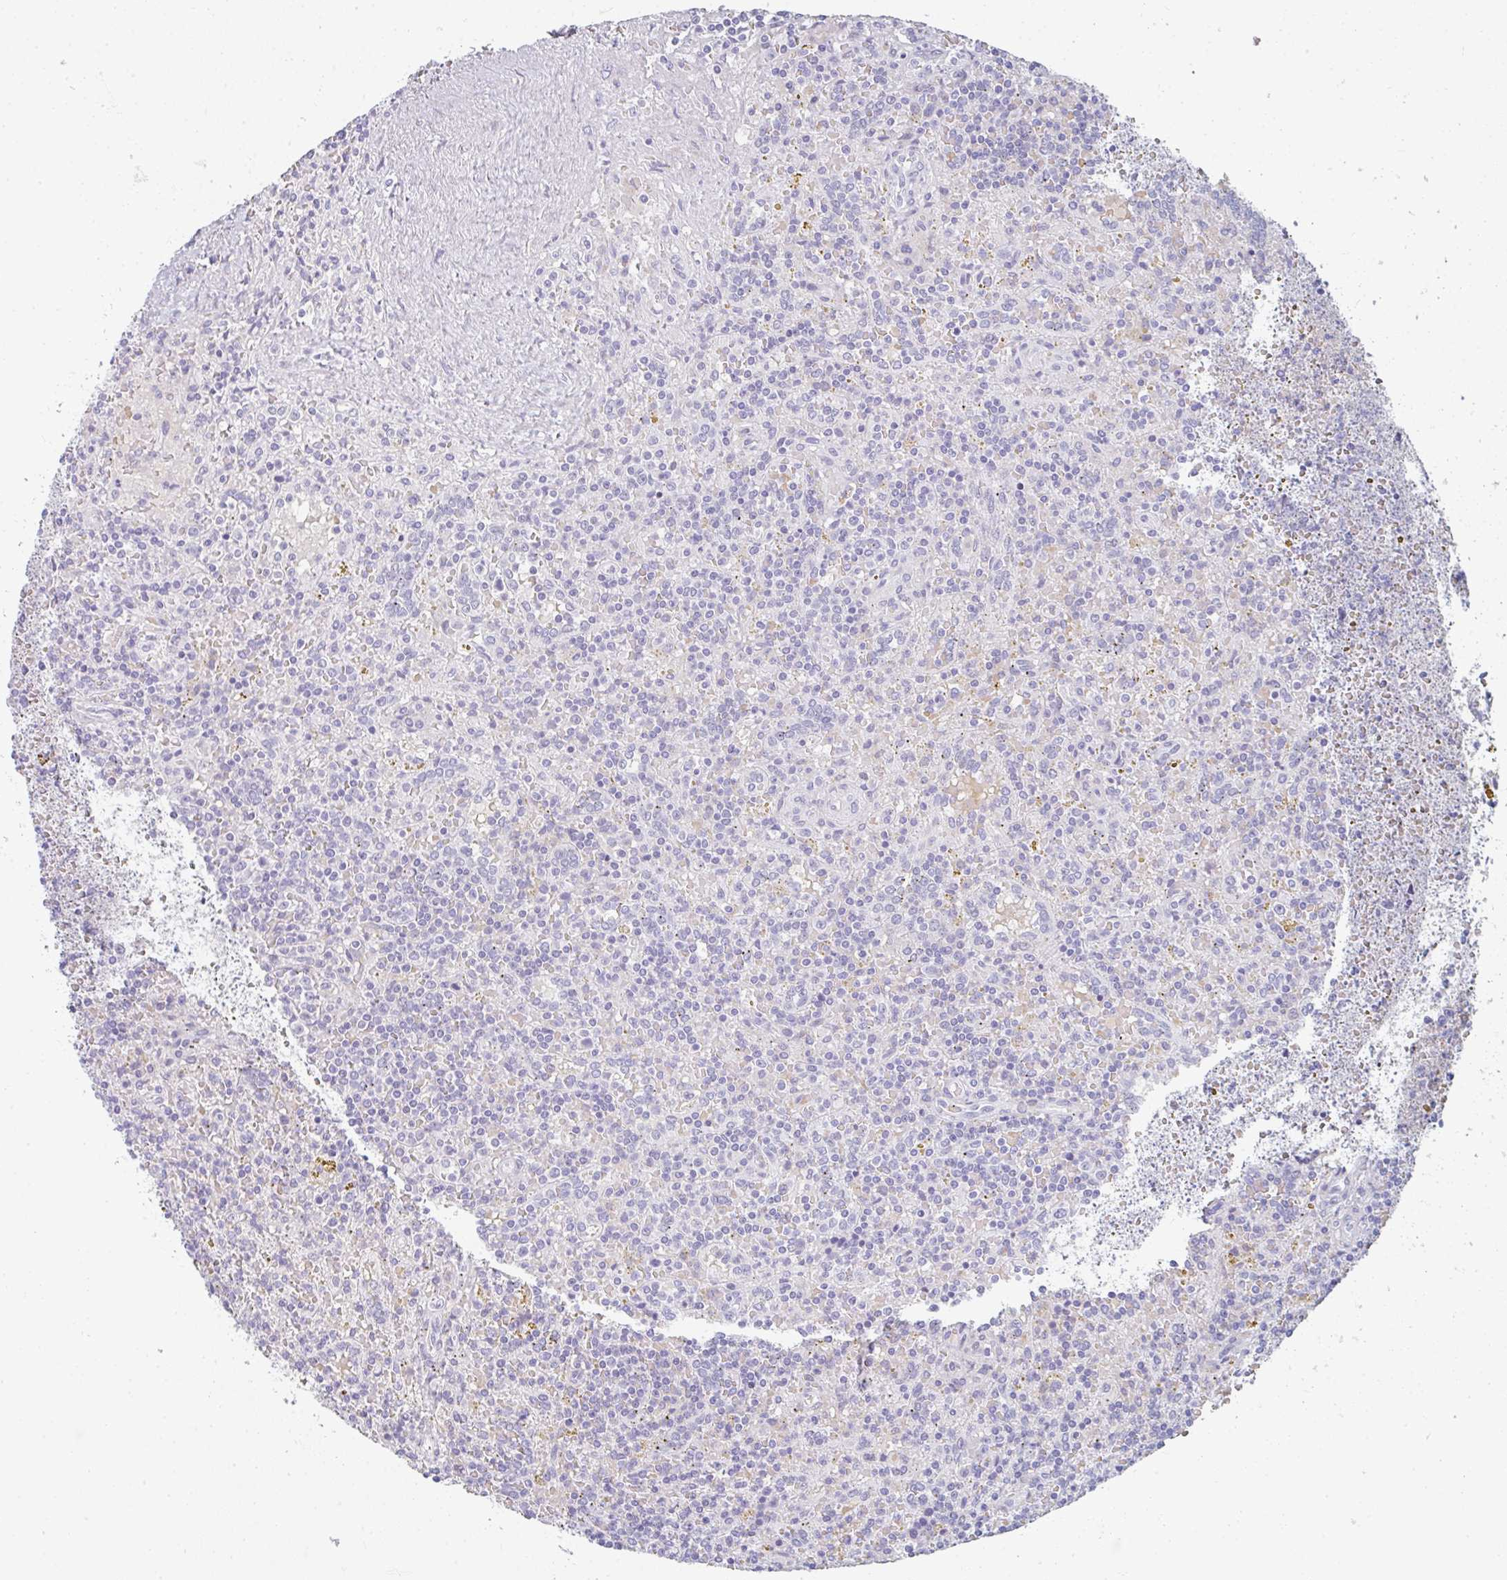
{"staining": {"intensity": "negative", "quantity": "none", "location": "none"}, "tissue": "lymphoma", "cell_type": "Tumor cells", "image_type": "cancer", "snomed": [{"axis": "morphology", "description": "Malignant lymphoma, non-Hodgkin's type, Low grade"}, {"axis": "topography", "description": "Spleen"}], "caption": "Lymphoma stained for a protein using IHC demonstrates no expression tumor cells.", "gene": "NEU2", "patient": {"sex": "male", "age": 67}}